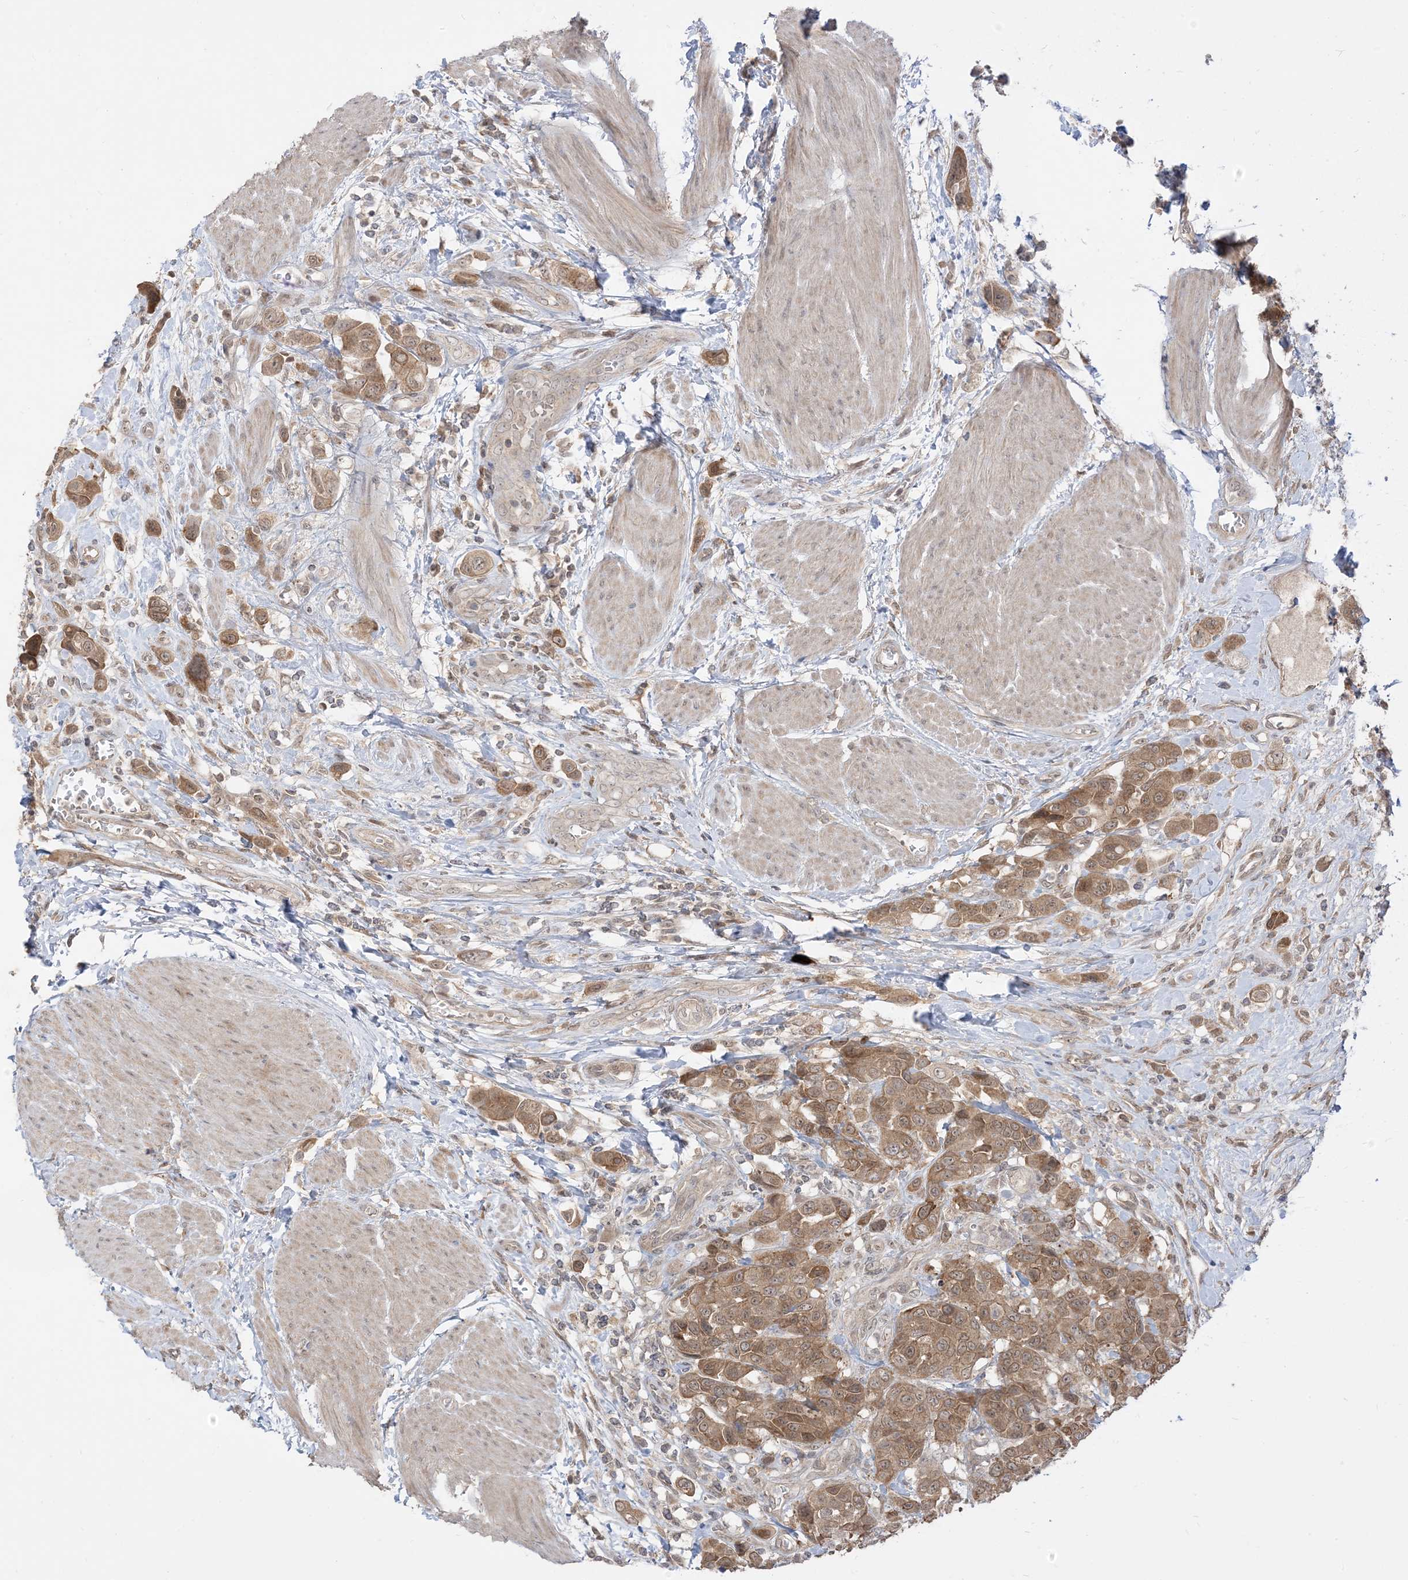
{"staining": {"intensity": "moderate", "quantity": ">75%", "location": "cytoplasmic/membranous"}, "tissue": "urothelial cancer", "cell_type": "Tumor cells", "image_type": "cancer", "snomed": [{"axis": "morphology", "description": "Urothelial carcinoma, High grade"}, {"axis": "topography", "description": "Urinary bladder"}], "caption": "Moderate cytoplasmic/membranous protein staining is seen in approximately >75% of tumor cells in urothelial cancer.", "gene": "TBCC", "patient": {"sex": "male", "age": 50}}